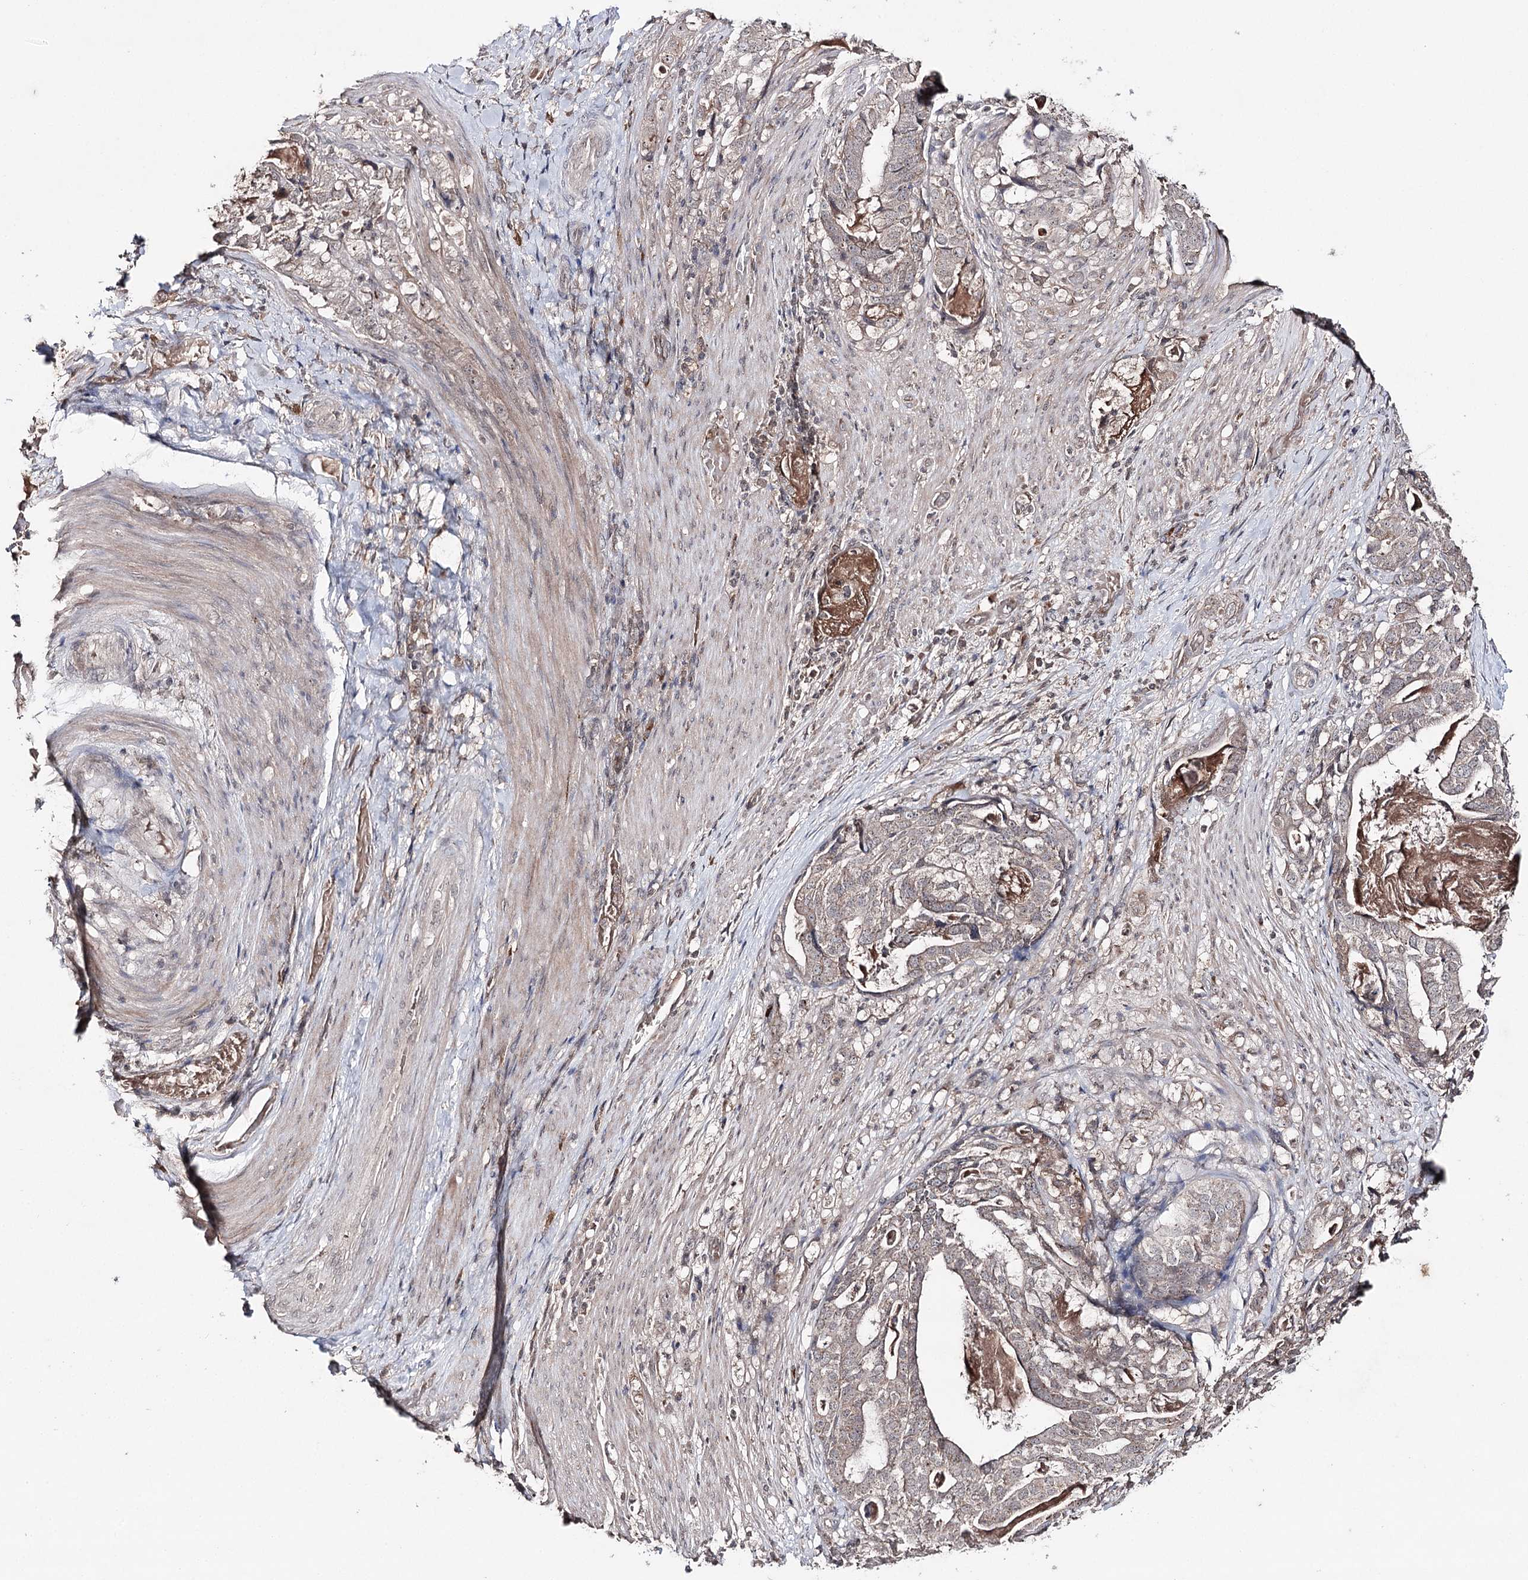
{"staining": {"intensity": "weak", "quantity": "<25%", "location": "cytoplasmic/membranous"}, "tissue": "stomach cancer", "cell_type": "Tumor cells", "image_type": "cancer", "snomed": [{"axis": "morphology", "description": "Adenocarcinoma, NOS"}, {"axis": "topography", "description": "Stomach"}], "caption": "This is an IHC image of stomach cancer. There is no expression in tumor cells.", "gene": "SYNGR3", "patient": {"sex": "male", "age": 48}}